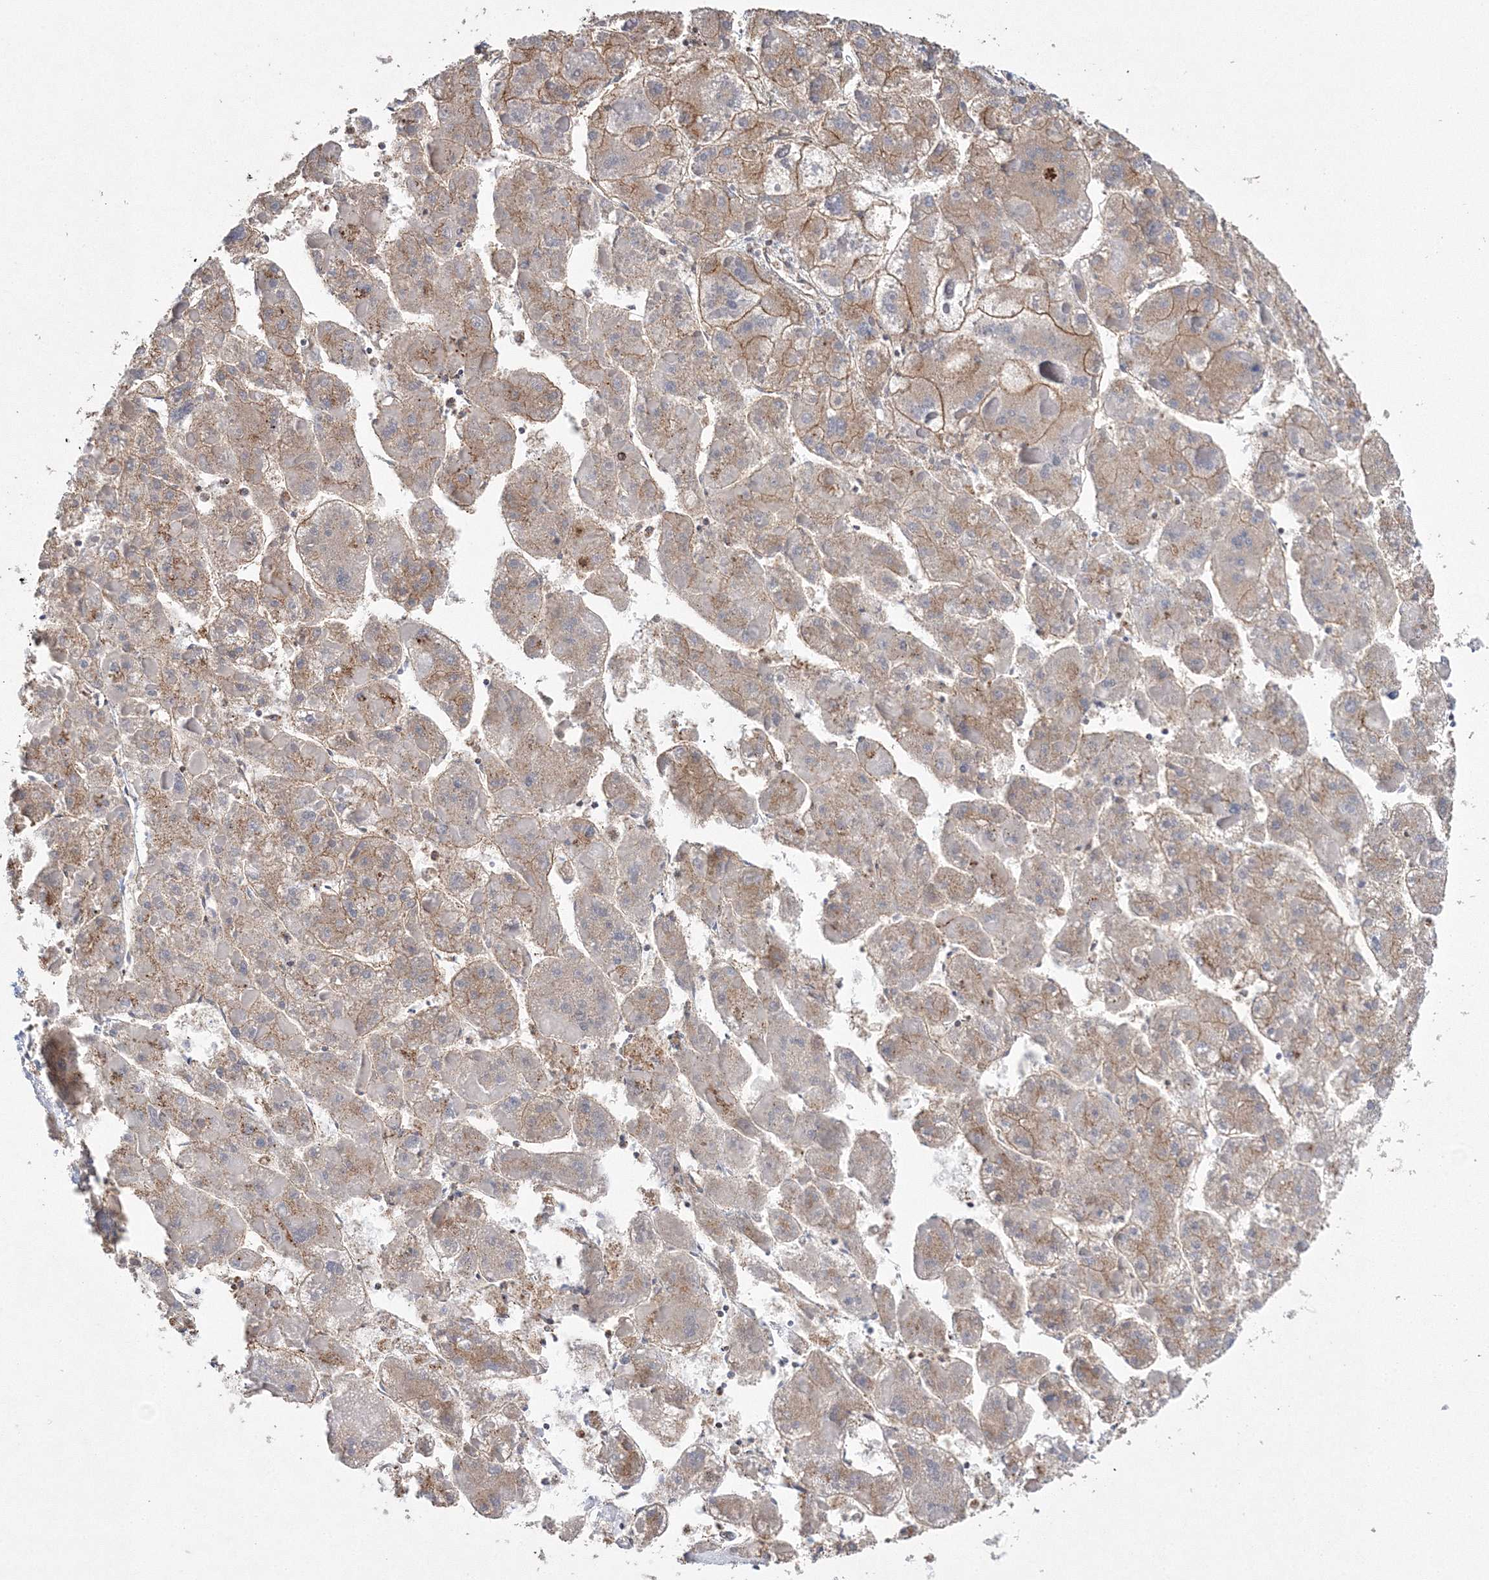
{"staining": {"intensity": "moderate", "quantity": ">75%", "location": "cytoplasmic/membranous"}, "tissue": "liver cancer", "cell_type": "Tumor cells", "image_type": "cancer", "snomed": [{"axis": "morphology", "description": "Carcinoma, Hepatocellular, NOS"}, {"axis": "topography", "description": "Liver"}], "caption": "Protein expression analysis of human liver cancer (hepatocellular carcinoma) reveals moderate cytoplasmic/membranous positivity in about >75% of tumor cells.", "gene": "AASDH", "patient": {"sex": "female", "age": 73}}